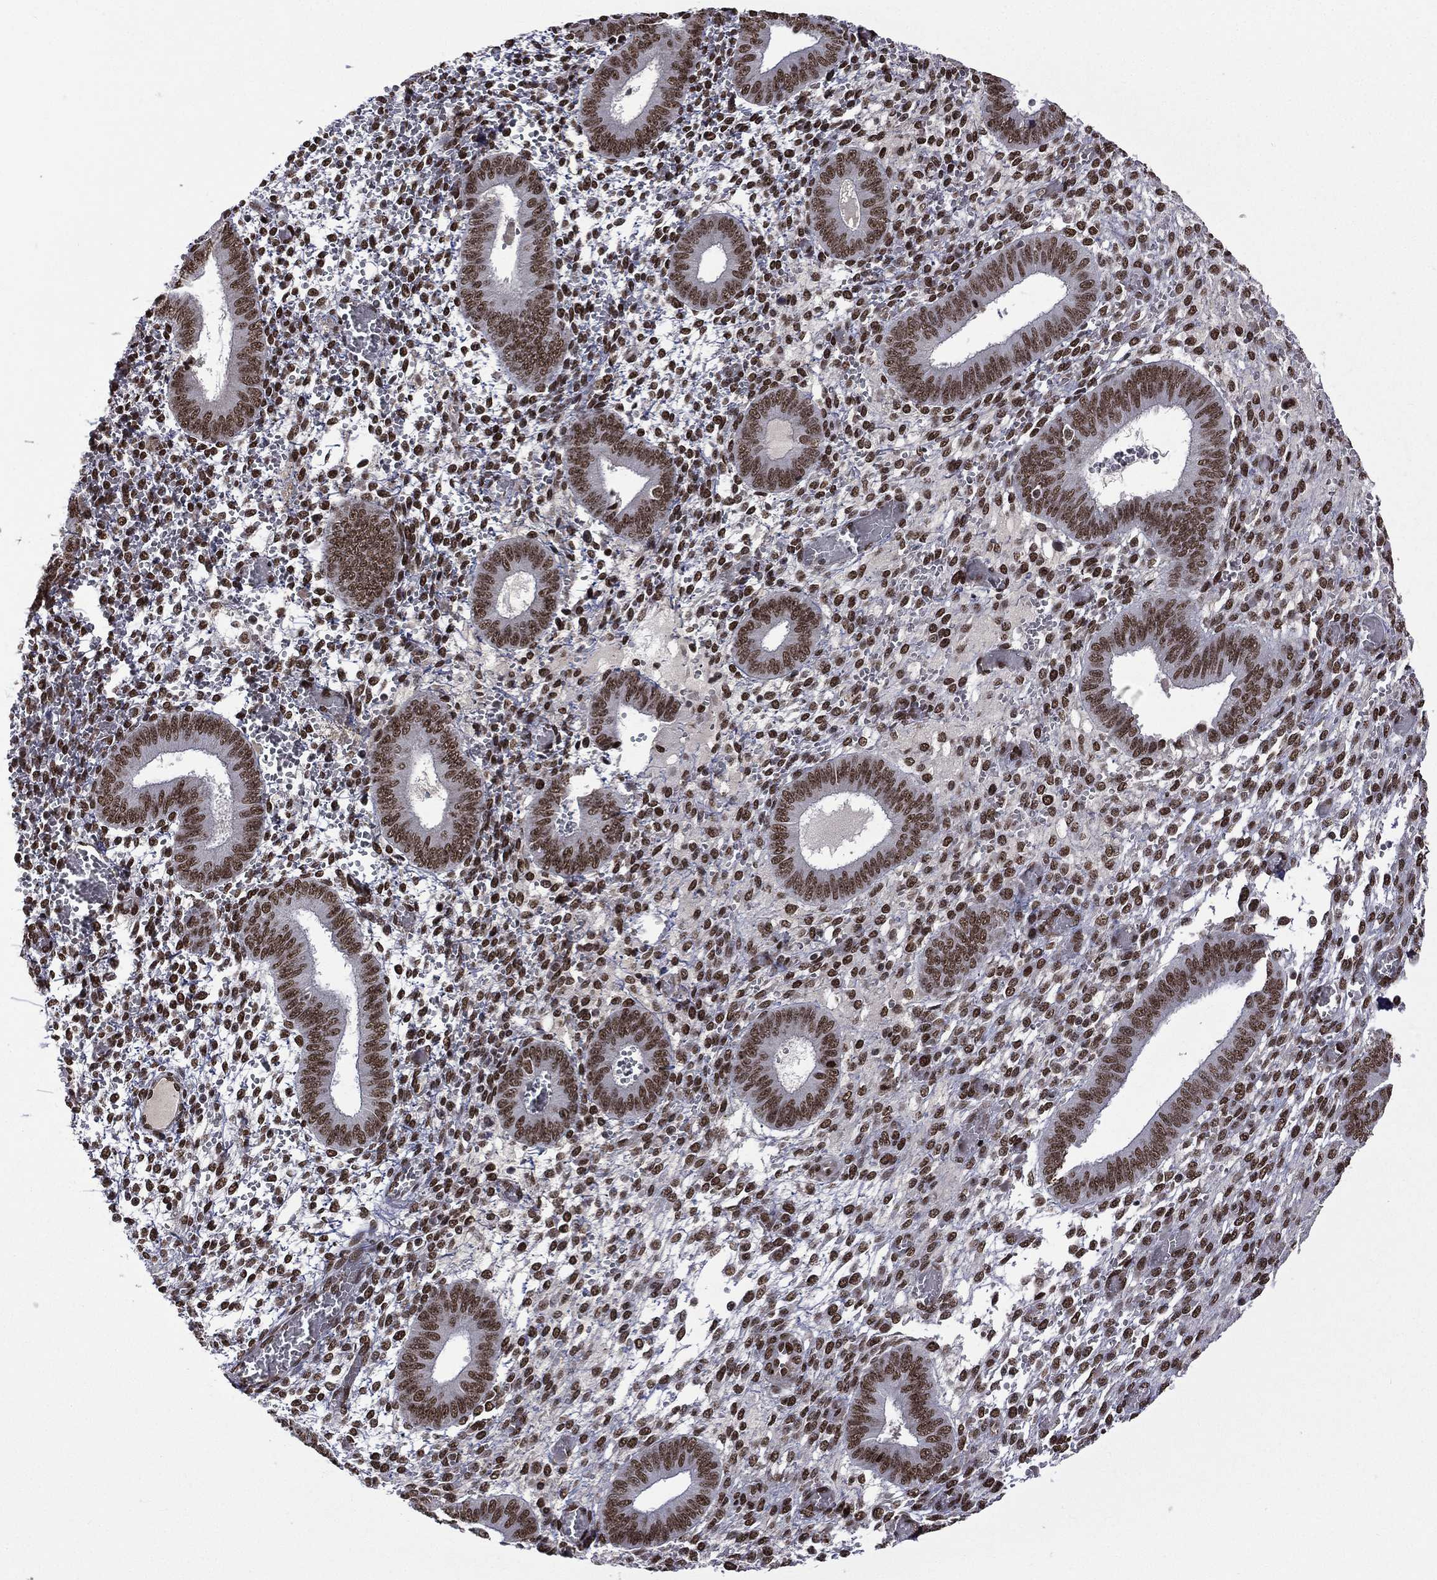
{"staining": {"intensity": "strong", "quantity": ">75%", "location": "nuclear"}, "tissue": "endometrium", "cell_type": "Cells in endometrial stroma", "image_type": "normal", "snomed": [{"axis": "morphology", "description": "Normal tissue, NOS"}, {"axis": "topography", "description": "Endometrium"}], "caption": "The immunohistochemical stain labels strong nuclear staining in cells in endometrial stroma of normal endometrium.", "gene": "C5orf24", "patient": {"sex": "female", "age": 42}}